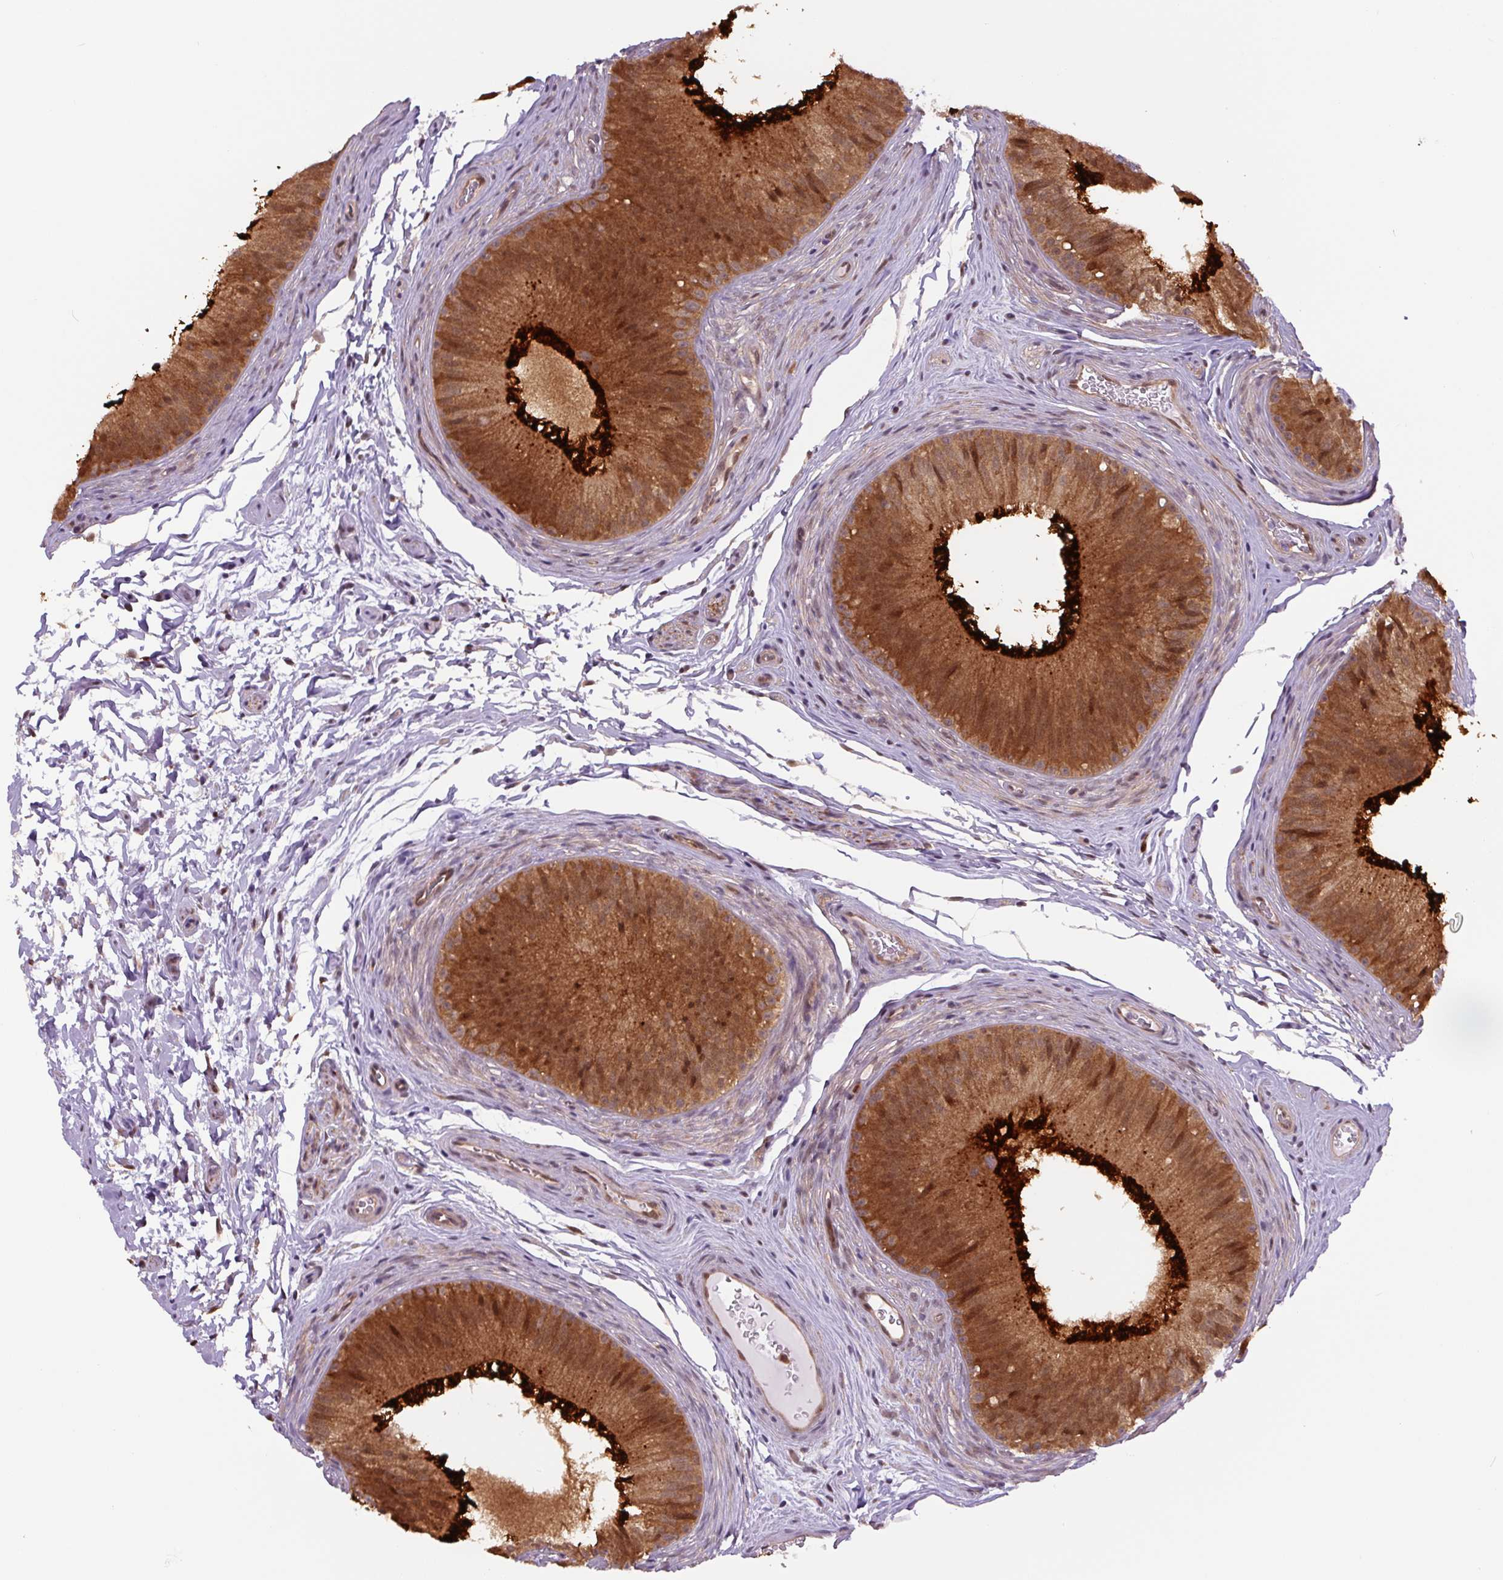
{"staining": {"intensity": "strong", "quantity": ">75%", "location": "cytoplasmic/membranous"}, "tissue": "epididymis", "cell_type": "Glandular cells", "image_type": "normal", "snomed": [{"axis": "morphology", "description": "Normal tissue, NOS"}, {"axis": "topography", "description": "Epididymis"}], "caption": "Protein expression analysis of unremarkable epididymis reveals strong cytoplasmic/membranous positivity in approximately >75% of glandular cells.", "gene": "ZSWIM7", "patient": {"sex": "male", "age": 24}}